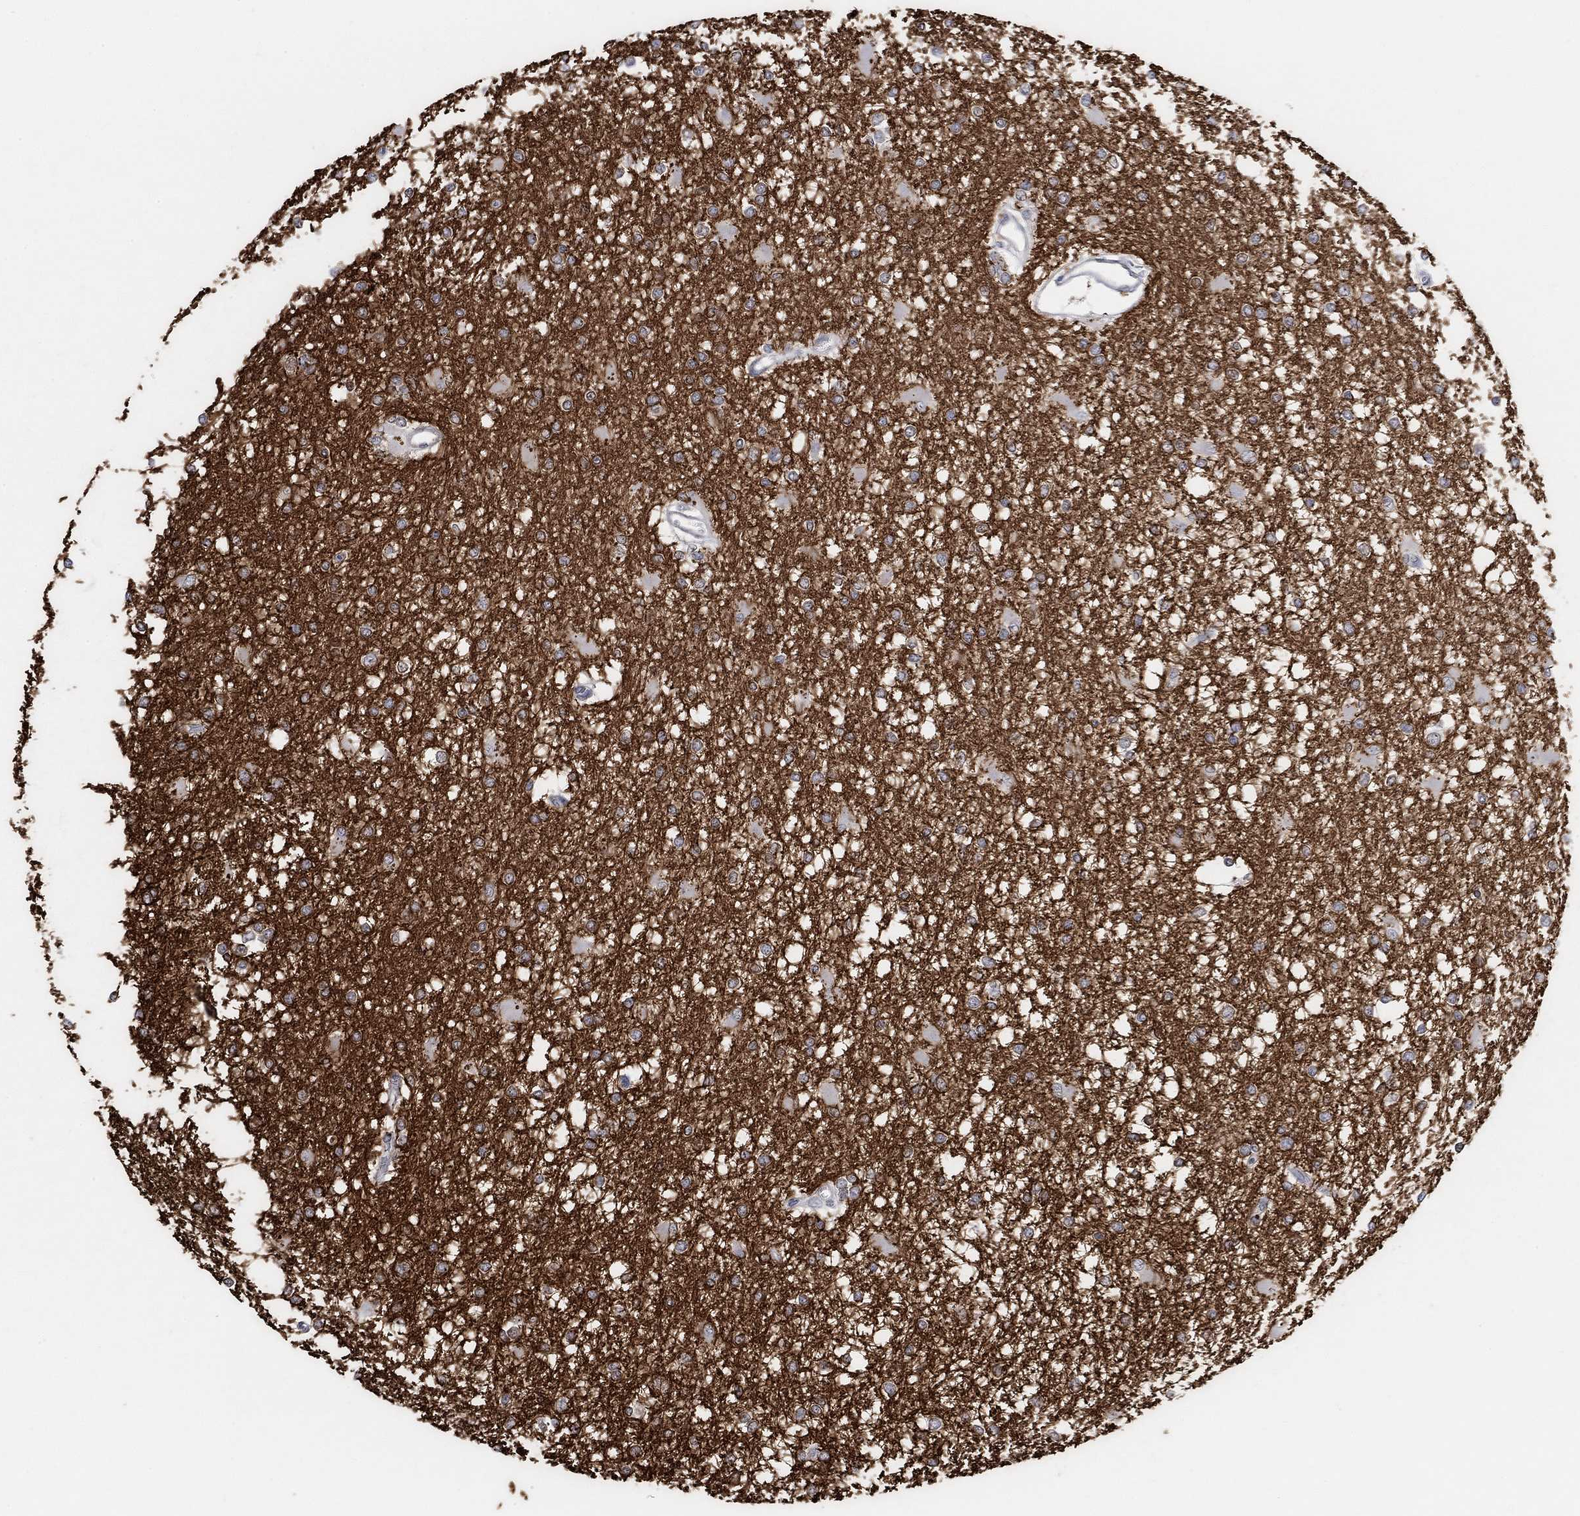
{"staining": {"intensity": "negative", "quantity": "none", "location": "none"}, "tissue": "glioma", "cell_type": "Tumor cells", "image_type": "cancer", "snomed": [{"axis": "morphology", "description": "Glioma, malignant, High grade"}, {"axis": "topography", "description": "Cerebral cortex"}], "caption": "Immunohistochemistry image of human malignant glioma (high-grade) stained for a protein (brown), which exhibits no expression in tumor cells.", "gene": "RIMS1", "patient": {"sex": "male", "age": 79}}